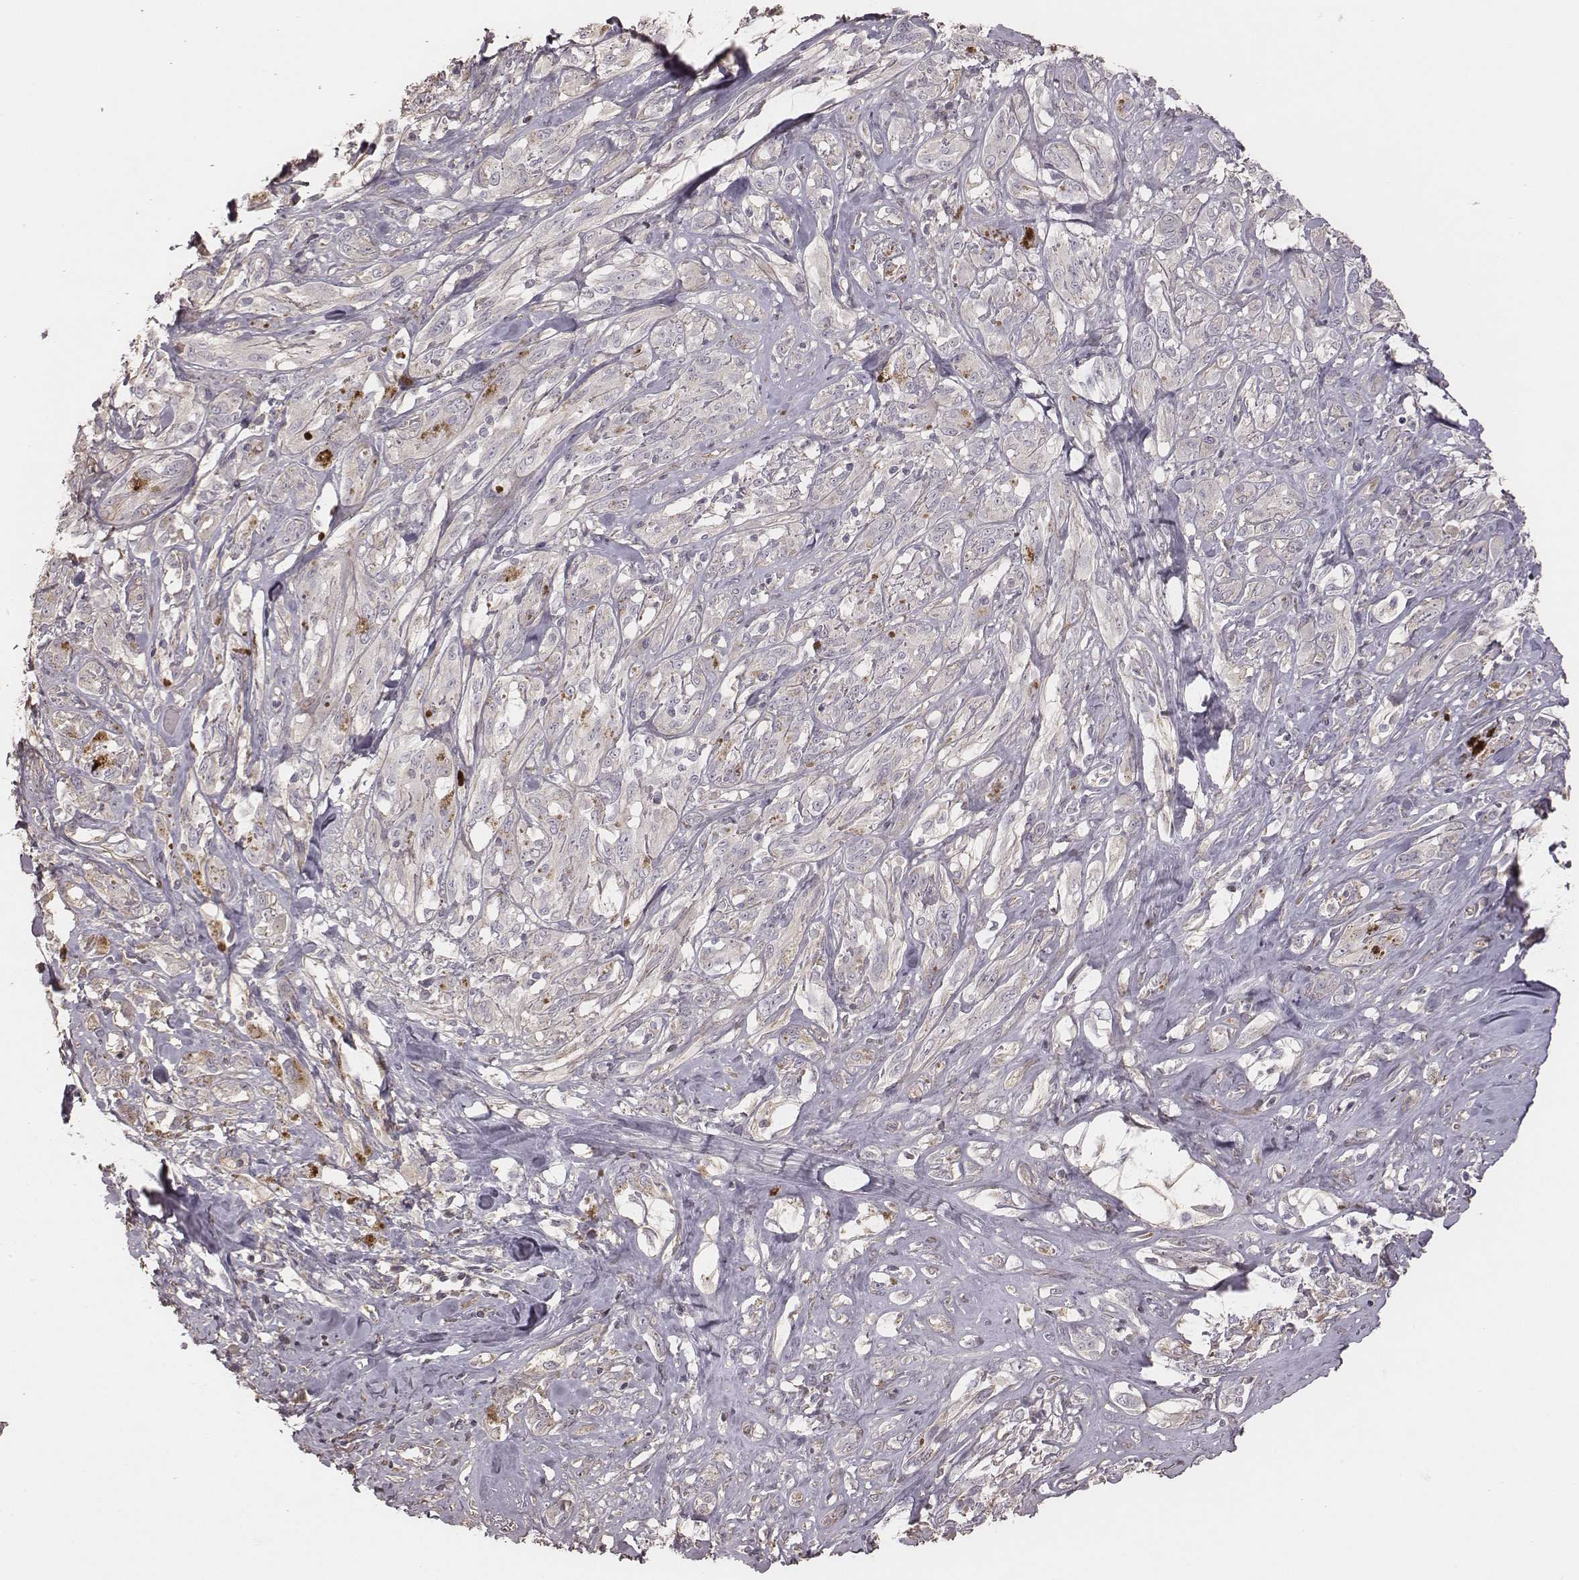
{"staining": {"intensity": "negative", "quantity": "none", "location": "none"}, "tissue": "melanoma", "cell_type": "Tumor cells", "image_type": "cancer", "snomed": [{"axis": "morphology", "description": "Malignant melanoma, NOS"}, {"axis": "topography", "description": "Skin"}], "caption": "Micrograph shows no significant protein staining in tumor cells of malignant melanoma.", "gene": "OTOGL", "patient": {"sex": "female", "age": 91}}